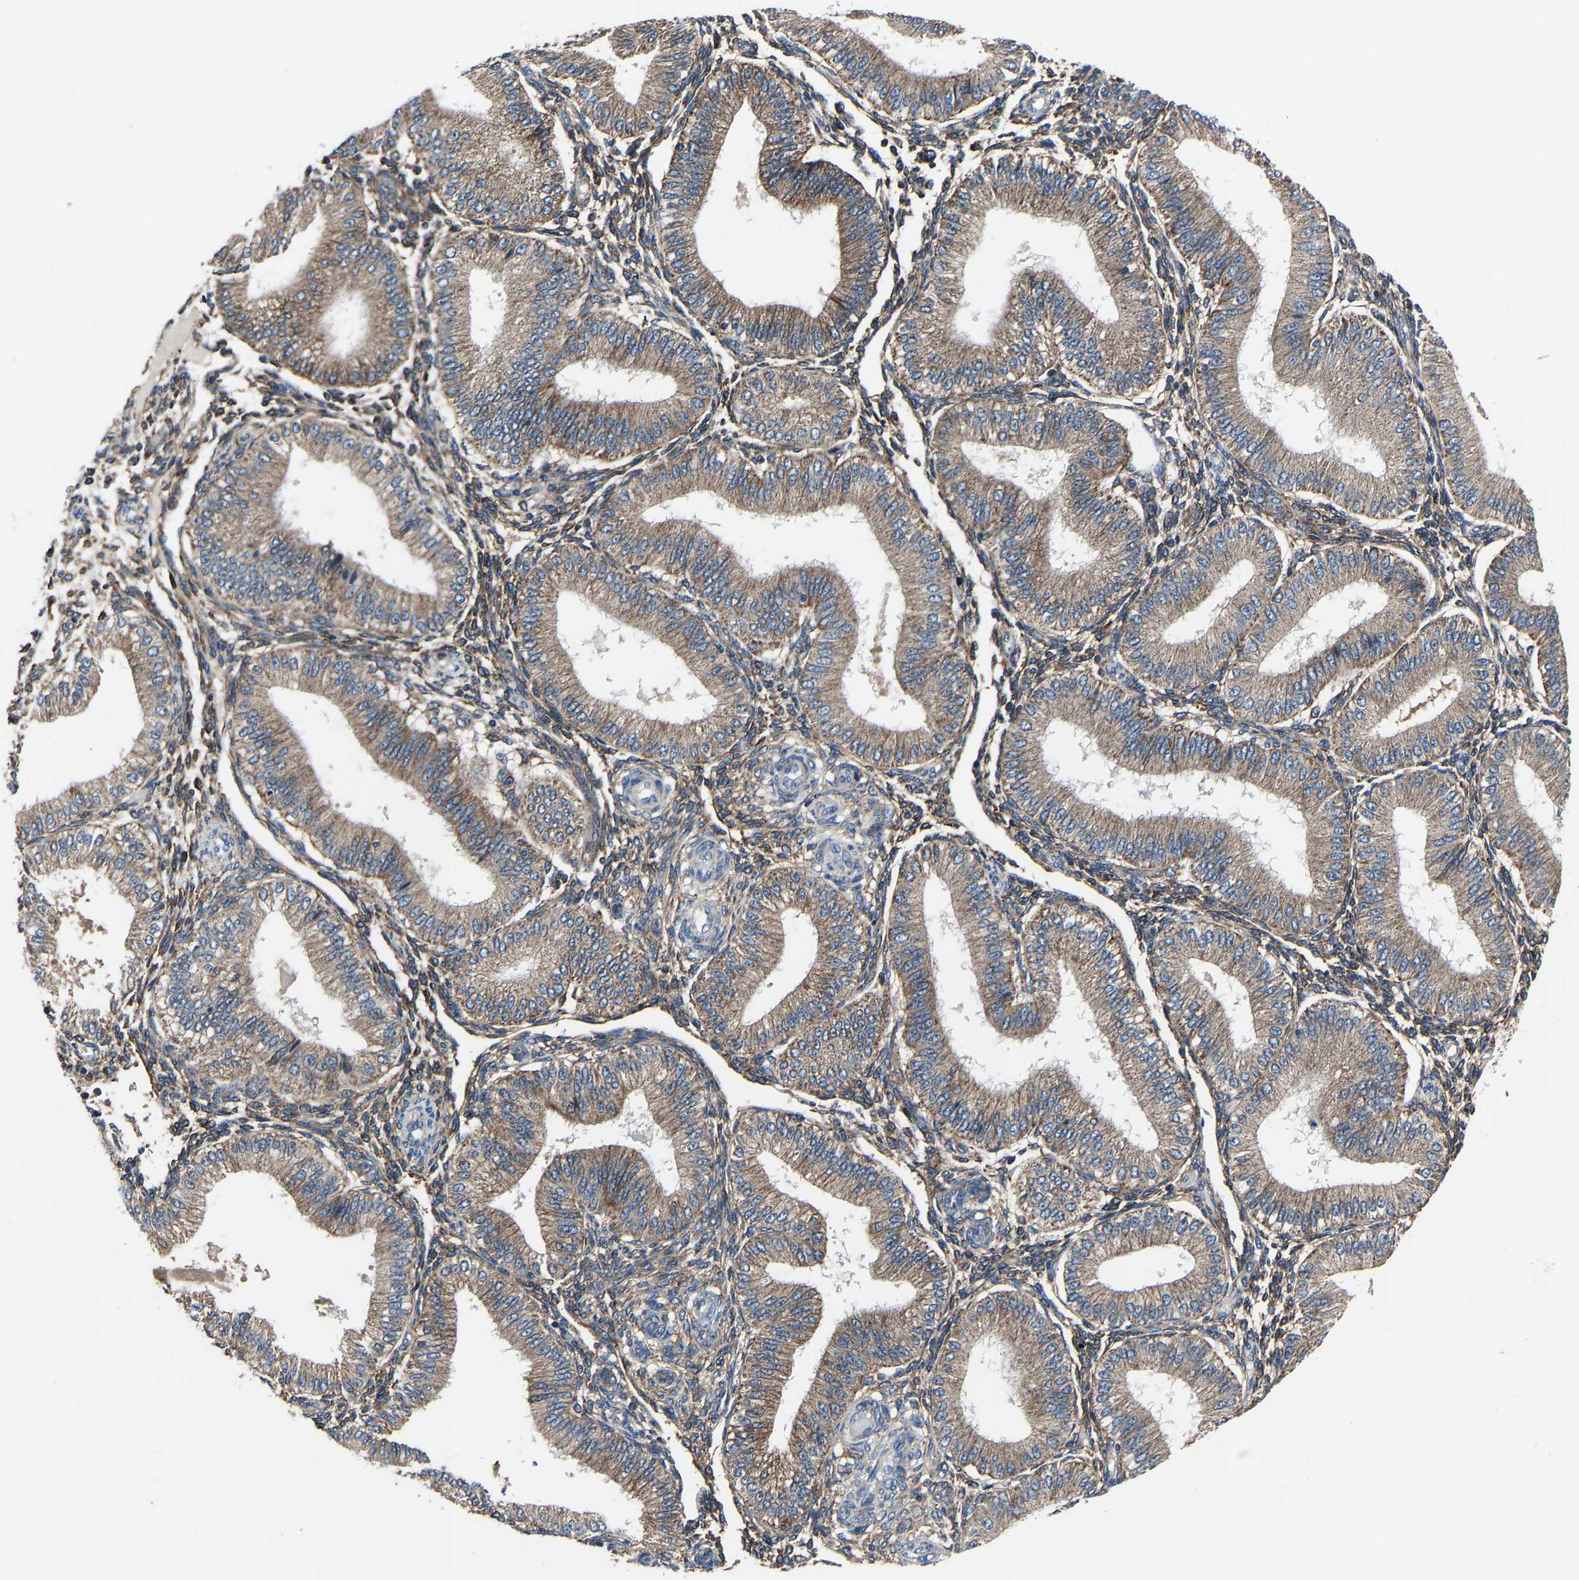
{"staining": {"intensity": "moderate", "quantity": "25%-75%", "location": "cytoplasmic/membranous"}, "tissue": "endometrium", "cell_type": "Cells in endometrial stroma", "image_type": "normal", "snomed": [{"axis": "morphology", "description": "Normal tissue, NOS"}, {"axis": "topography", "description": "Endometrium"}], "caption": "The immunohistochemical stain shows moderate cytoplasmic/membranous positivity in cells in endometrial stroma of benign endometrium.", "gene": "KIAA1958", "patient": {"sex": "female", "age": 39}}